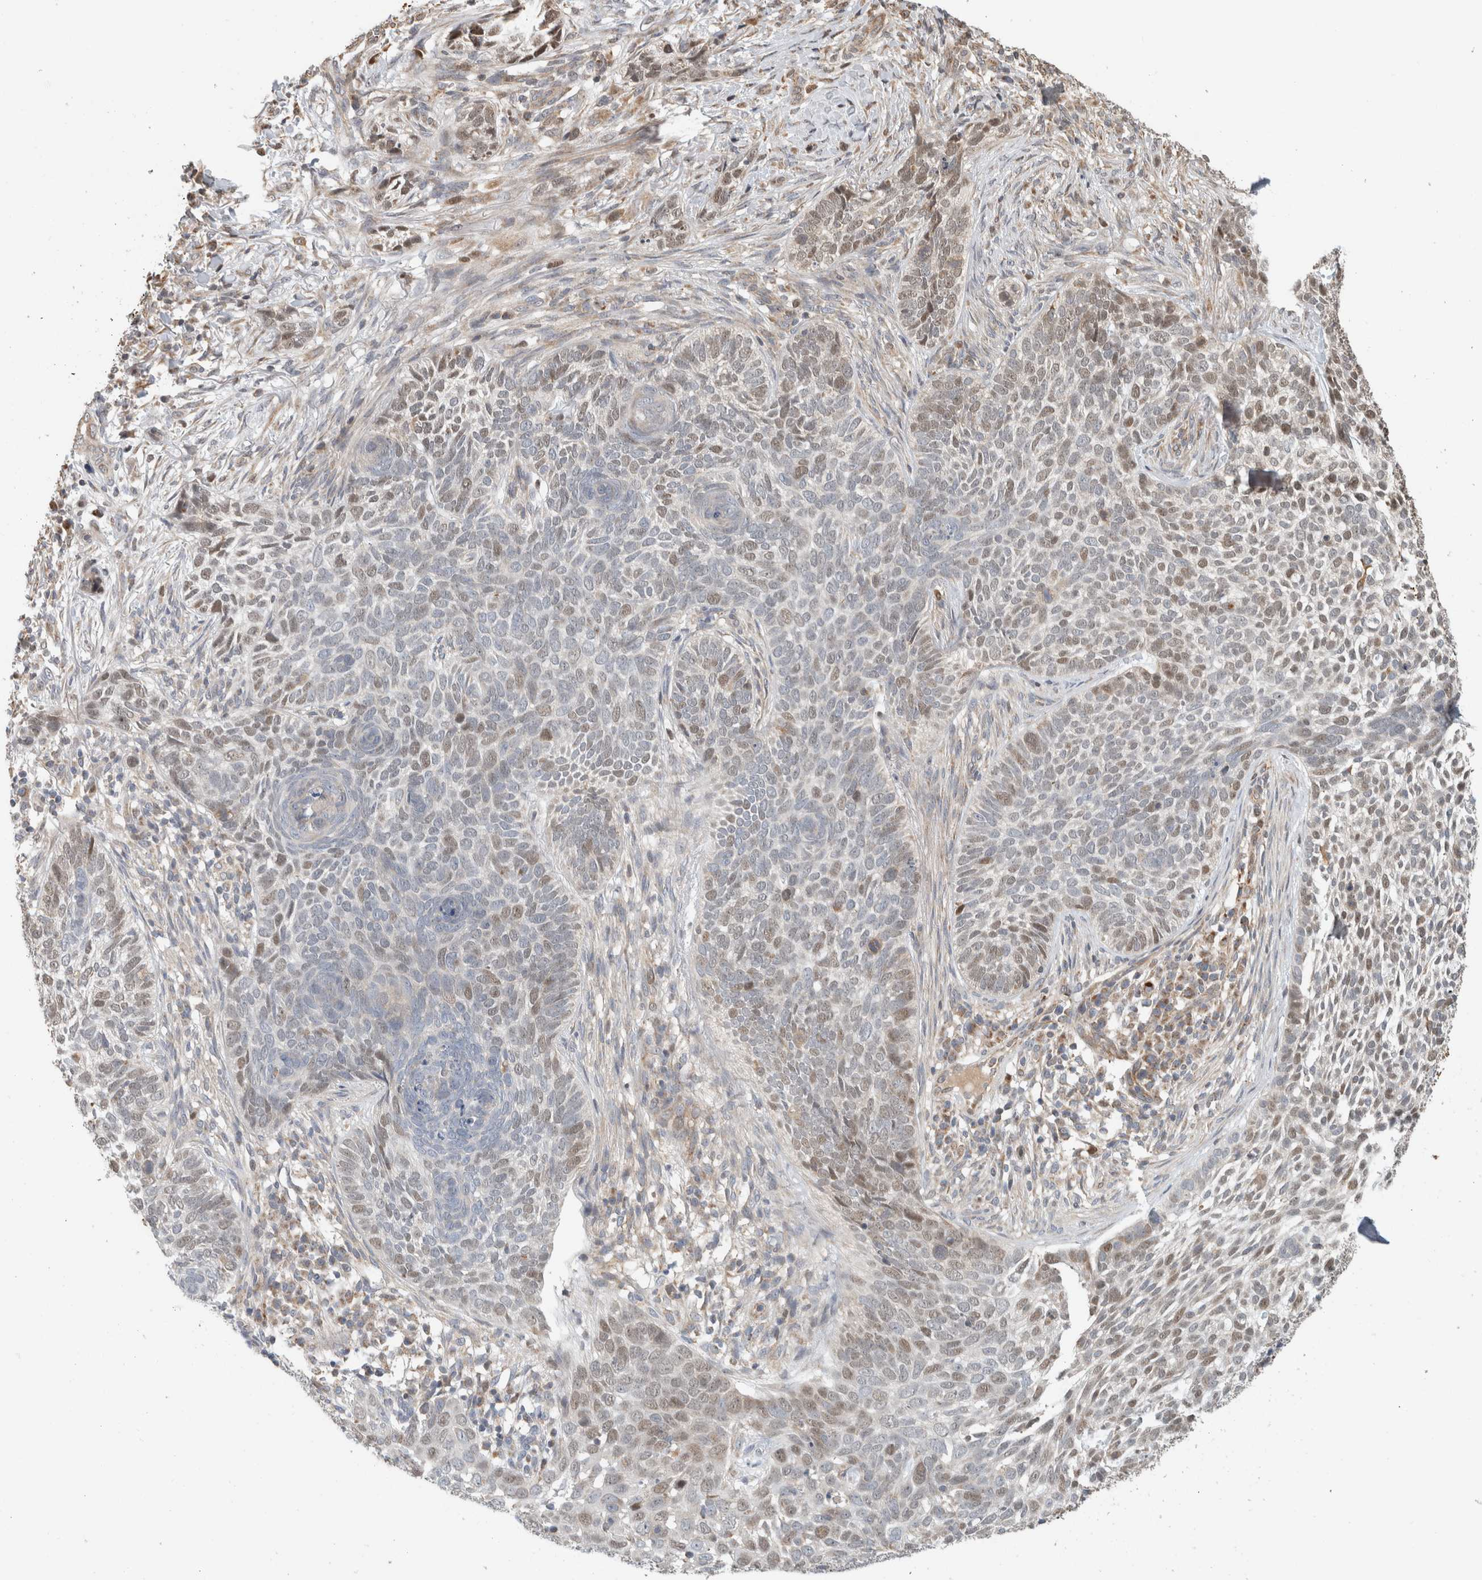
{"staining": {"intensity": "weak", "quantity": "25%-75%", "location": "nuclear"}, "tissue": "skin cancer", "cell_type": "Tumor cells", "image_type": "cancer", "snomed": [{"axis": "morphology", "description": "Basal cell carcinoma"}, {"axis": "topography", "description": "Skin"}], "caption": "This photomicrograph demonstrates immunohistochemistry staining of skin basal cell carcinoma, with low weak nuclear positivity in approximately 25%-75% of tumor cells.", "gene": "GINS4", "patient": {"sex": "female", "age": 64}}